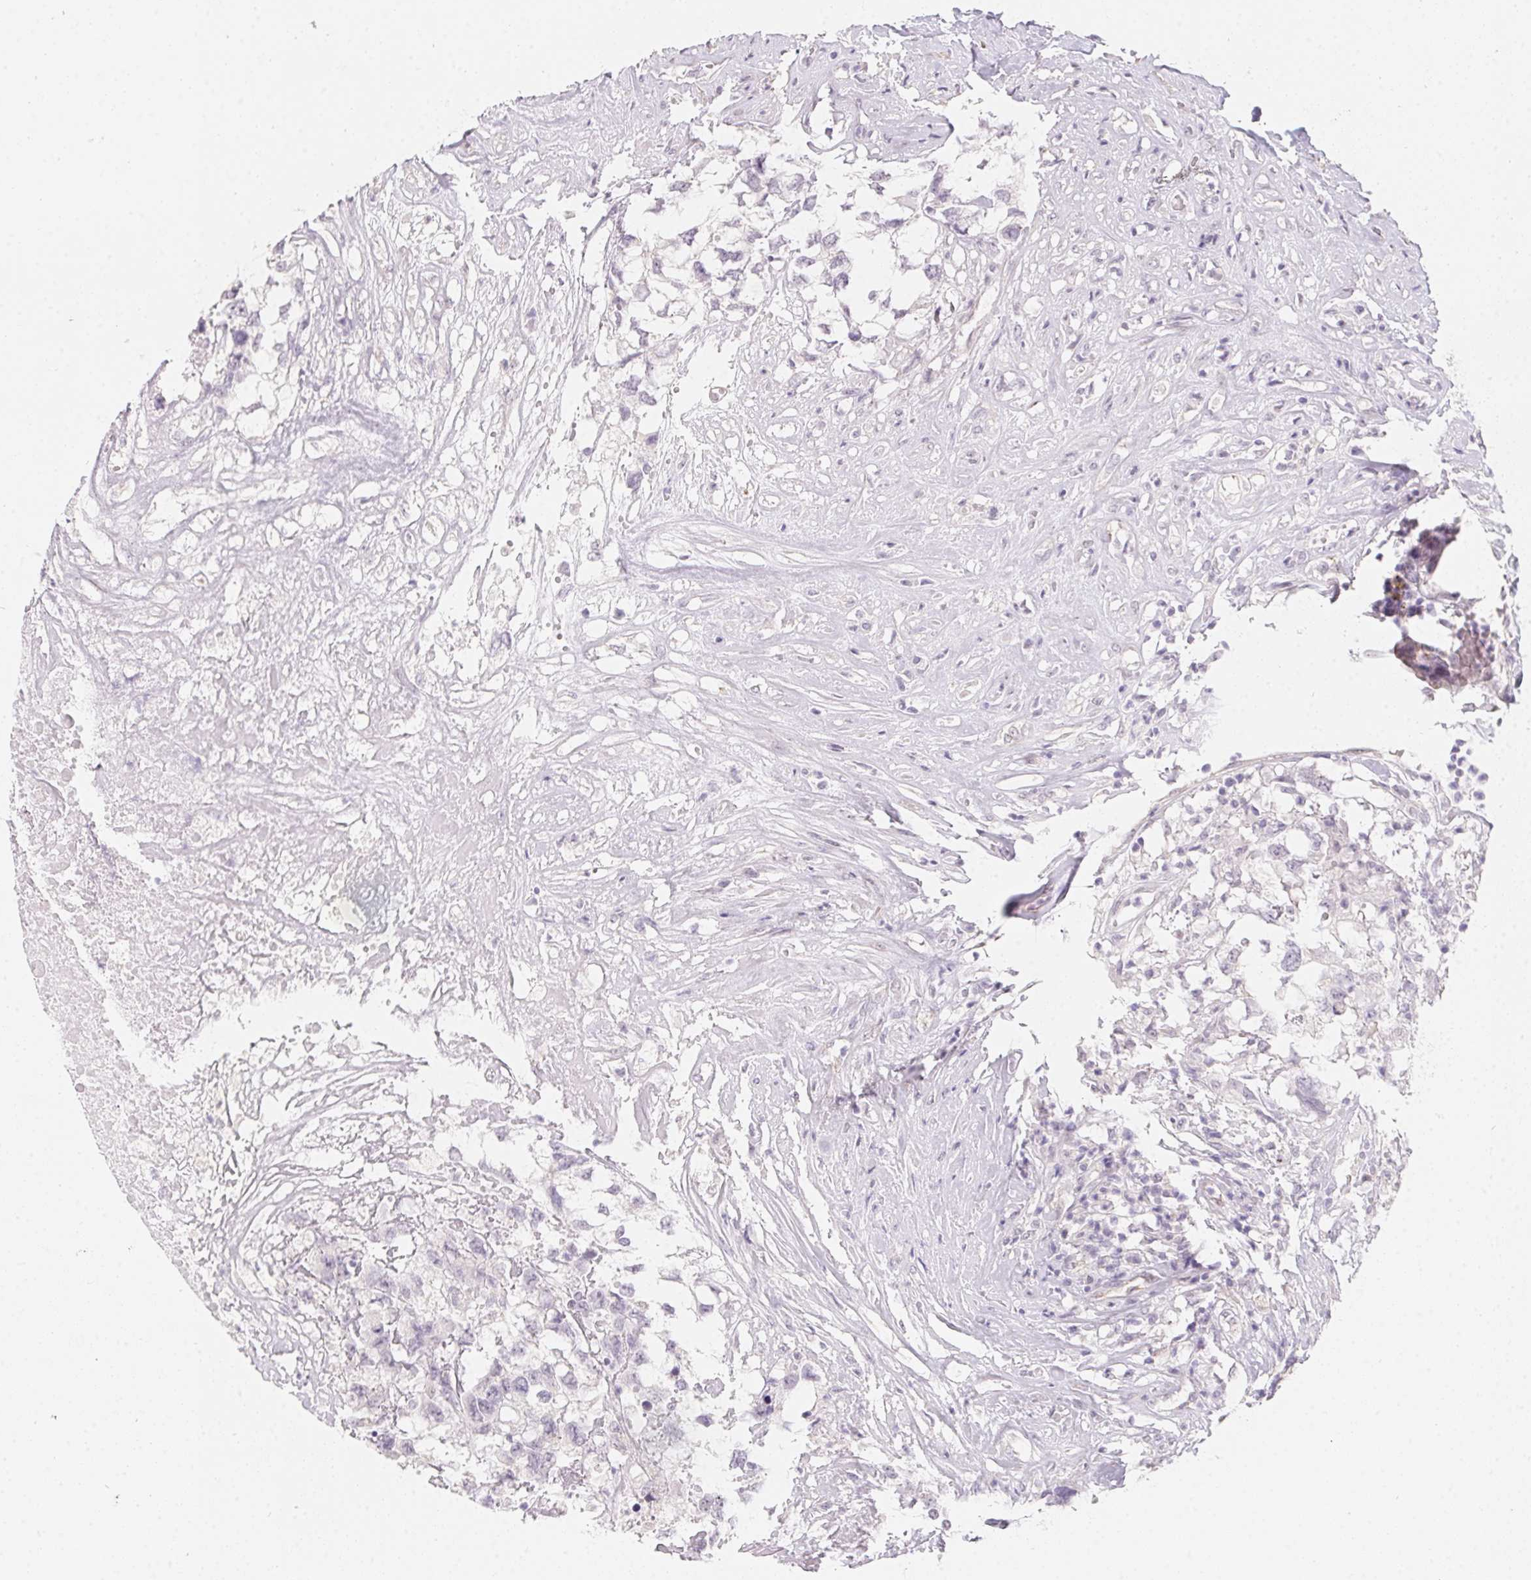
{"staining": {"intensity": "negative", "quantity": "none", "location": "none"}, "tissue": "testis cancer", "cell_type": "Tumor cells", "image_type": "cancer", "snomed": [{"axis": "morphology", "description": "Carcinoma, Embryonal, NOS"}, {"axis": "topography", "description": "Testis"}], "caption": "This is an immunohistochemistry (IHC) photomicrograph of embryonal carcinoma (testis). There is no positivity in tumor cells.", "gene": "MORC1", "patient": {"sex": "male", "age": 83}}